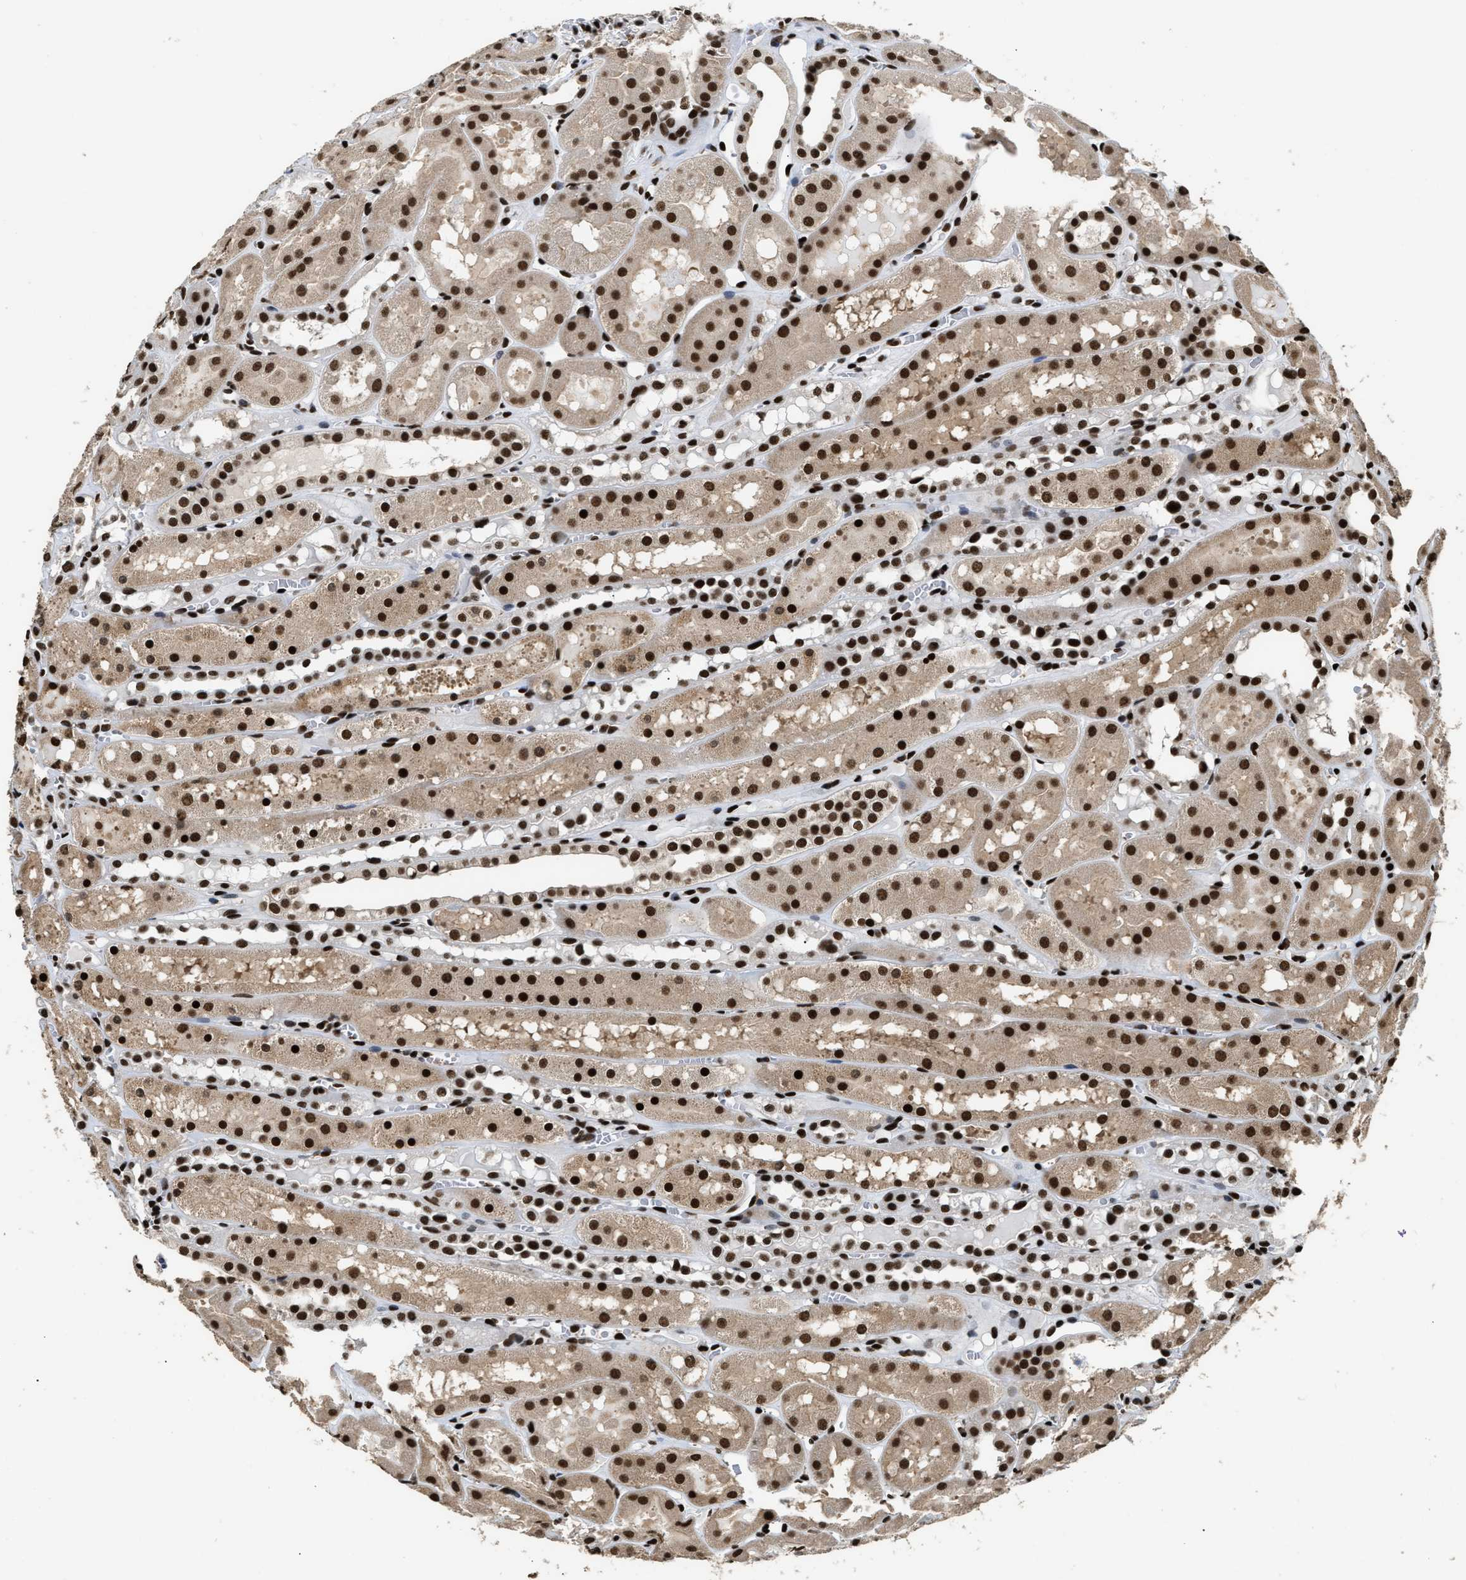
{"staining": {"intensity": "strong", "quantity": ">75%", "location": "cytoplasmic/membranous,nuclear"}, "tissue": "kidney", "cell_type": "Cells in tubules", "image_type": "normal", "snomed": [{"axis": "morphology", "description": "Normal tissue, NOS"}, {"axis": "topography", "description": "Kidney"}, {"axis": "topography", "description": "Urinary bladder"}], "caption": "The micrograph demonstrates staining of unremarkable kidney, revealing strong cytoplasmic/membranous,nuclear protein positivity (brown color) within cells in tubules.", "gene": "RAD21", "patient": {"sex": "male", "age": 16}}